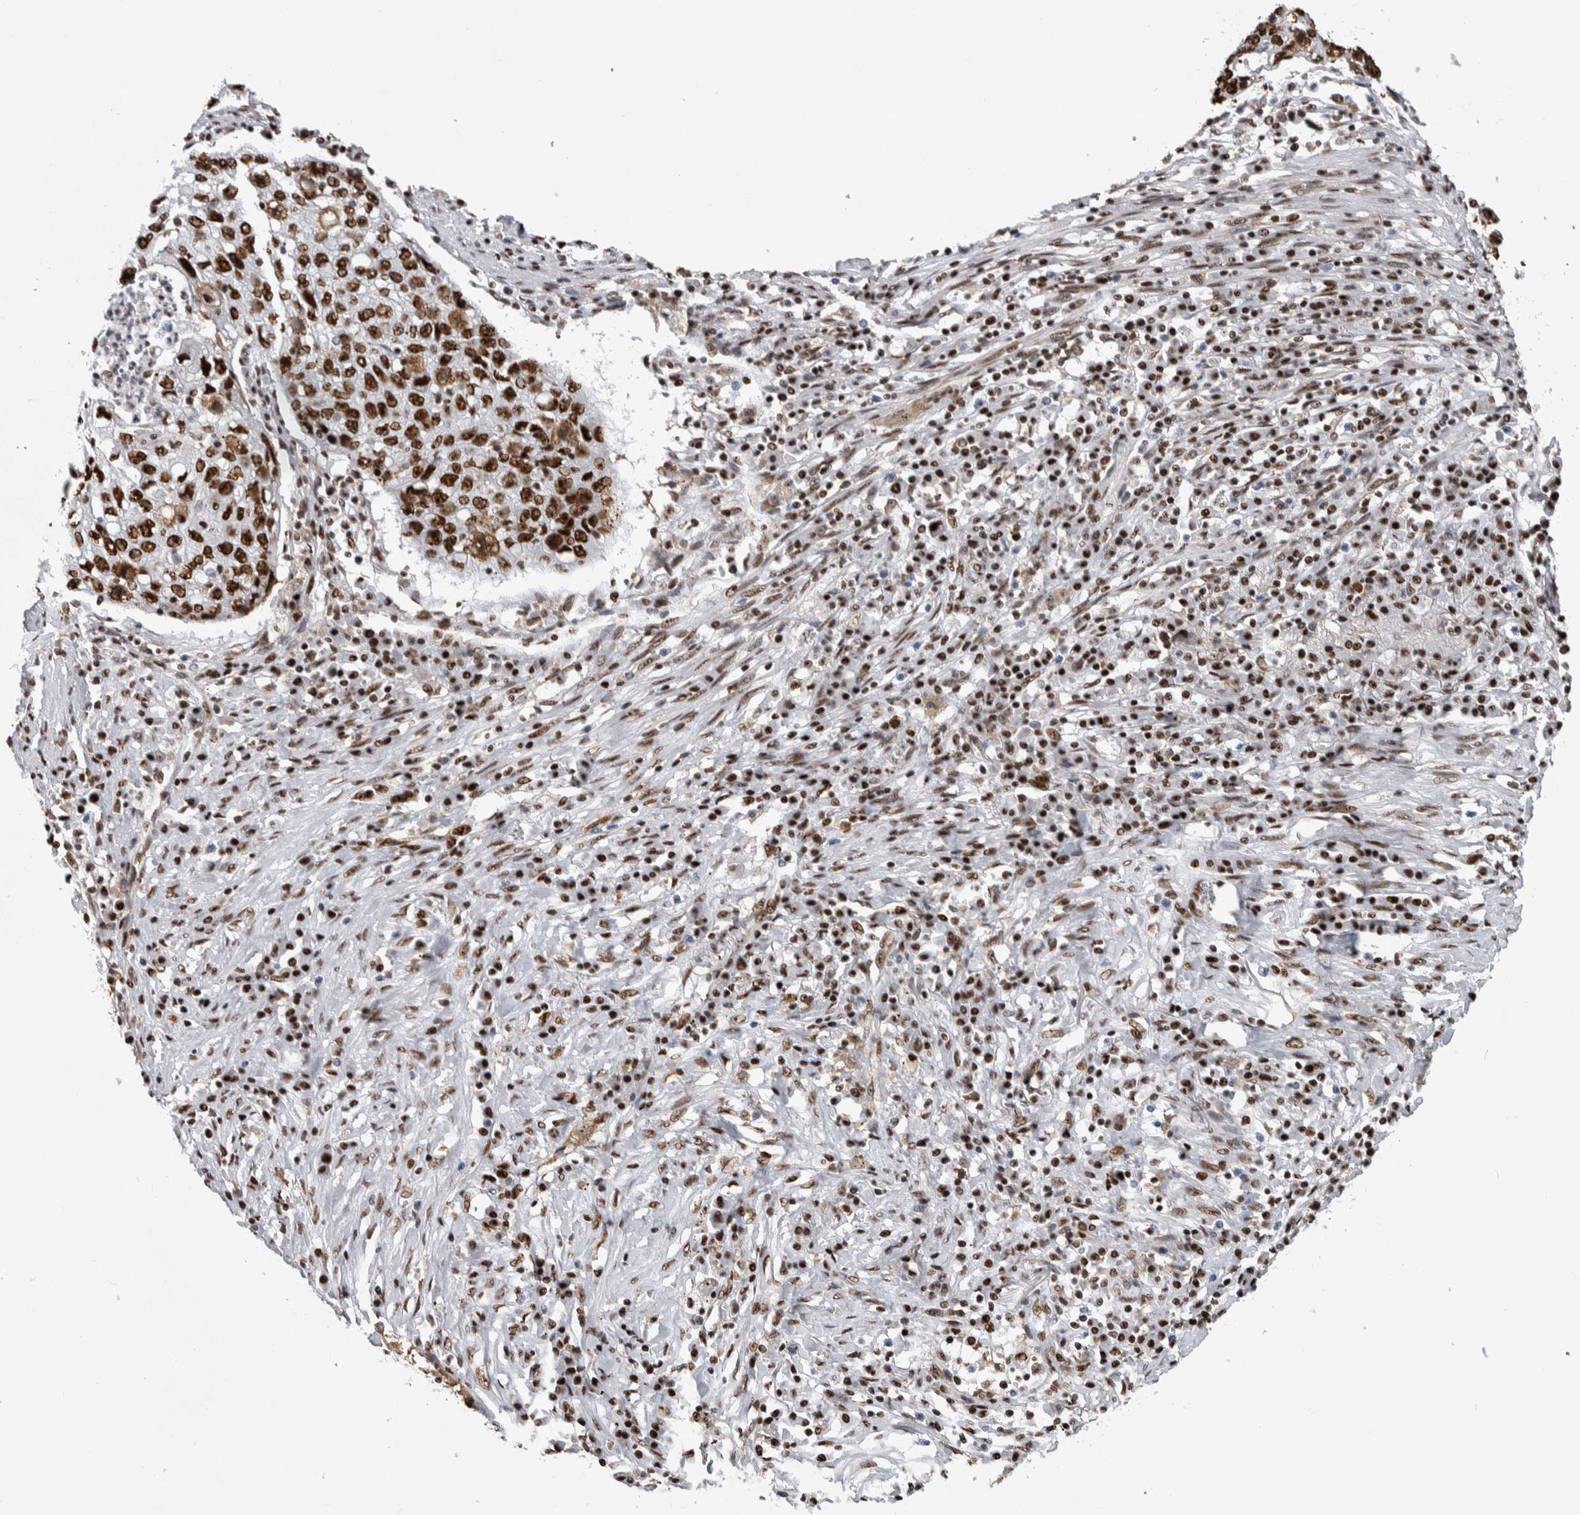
{"staining": {"intensity": "strong", "quantity": ">75%", "location": "nuclear"}, "tissue": "lung cancer", "cell_type": "Tumor cells", "image_type": "cancer", "snomed": [{"axis": "morphology", "description": "Squamous cell carcinoma, NOS"}, {"axis": "topography", "description": "Lung"}], "caption": "Brown immunohistochemical staining in human squamous cell carcinoma (lung) reveals strong nuclear positivity in about >75% of tumor cells.", "gene": "NCL", "patient": {"sex": "female", "age": 63}}